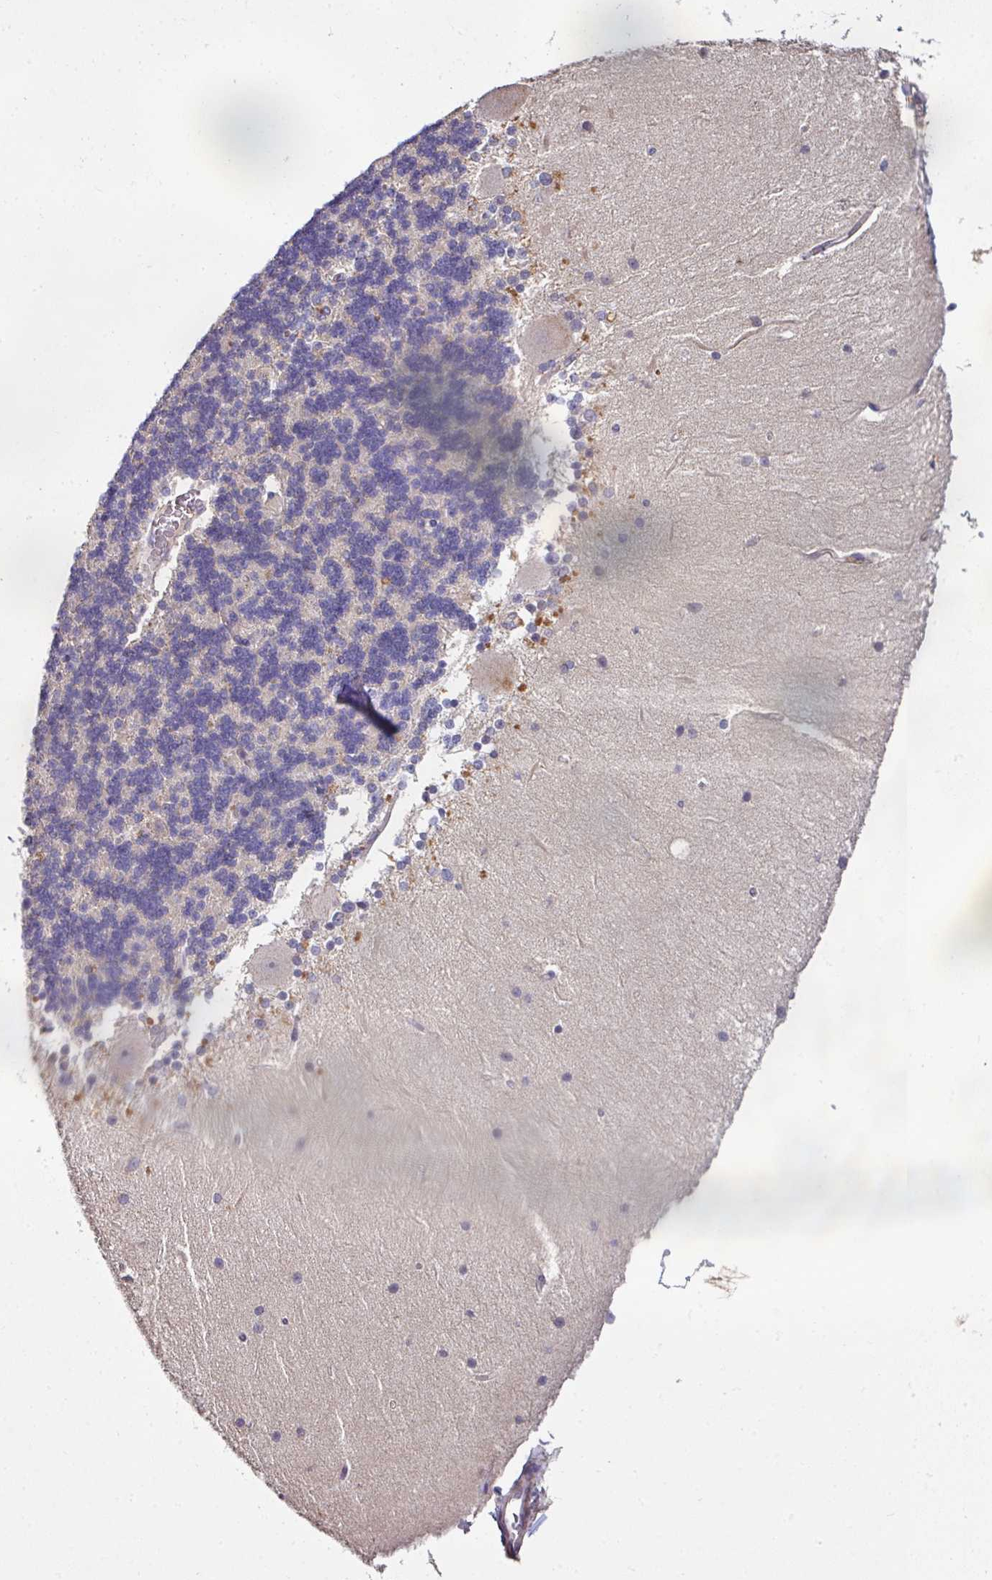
{"staining": {"intensity": "negative", "quantity": "none", "location": "none"}, "tissue": "cerebellum", "cell_type": "Cells in granular layer", "image_type": "normal", "snomed": [{"axis": "morphology", "description": "Normal tissue, NOS"}, {"axis": "topography", "description": "Cerebellum"}], "caption": "Immunohistochemistry micrograph of unremarkable cerebellum: cerebellum stained with DAB (3,3'-diaminobenzidine) exhibits no significant protein staining in cells in granular layer.", "gene": "AEBP2", "patient": {"sex": "female", "age": 54}}